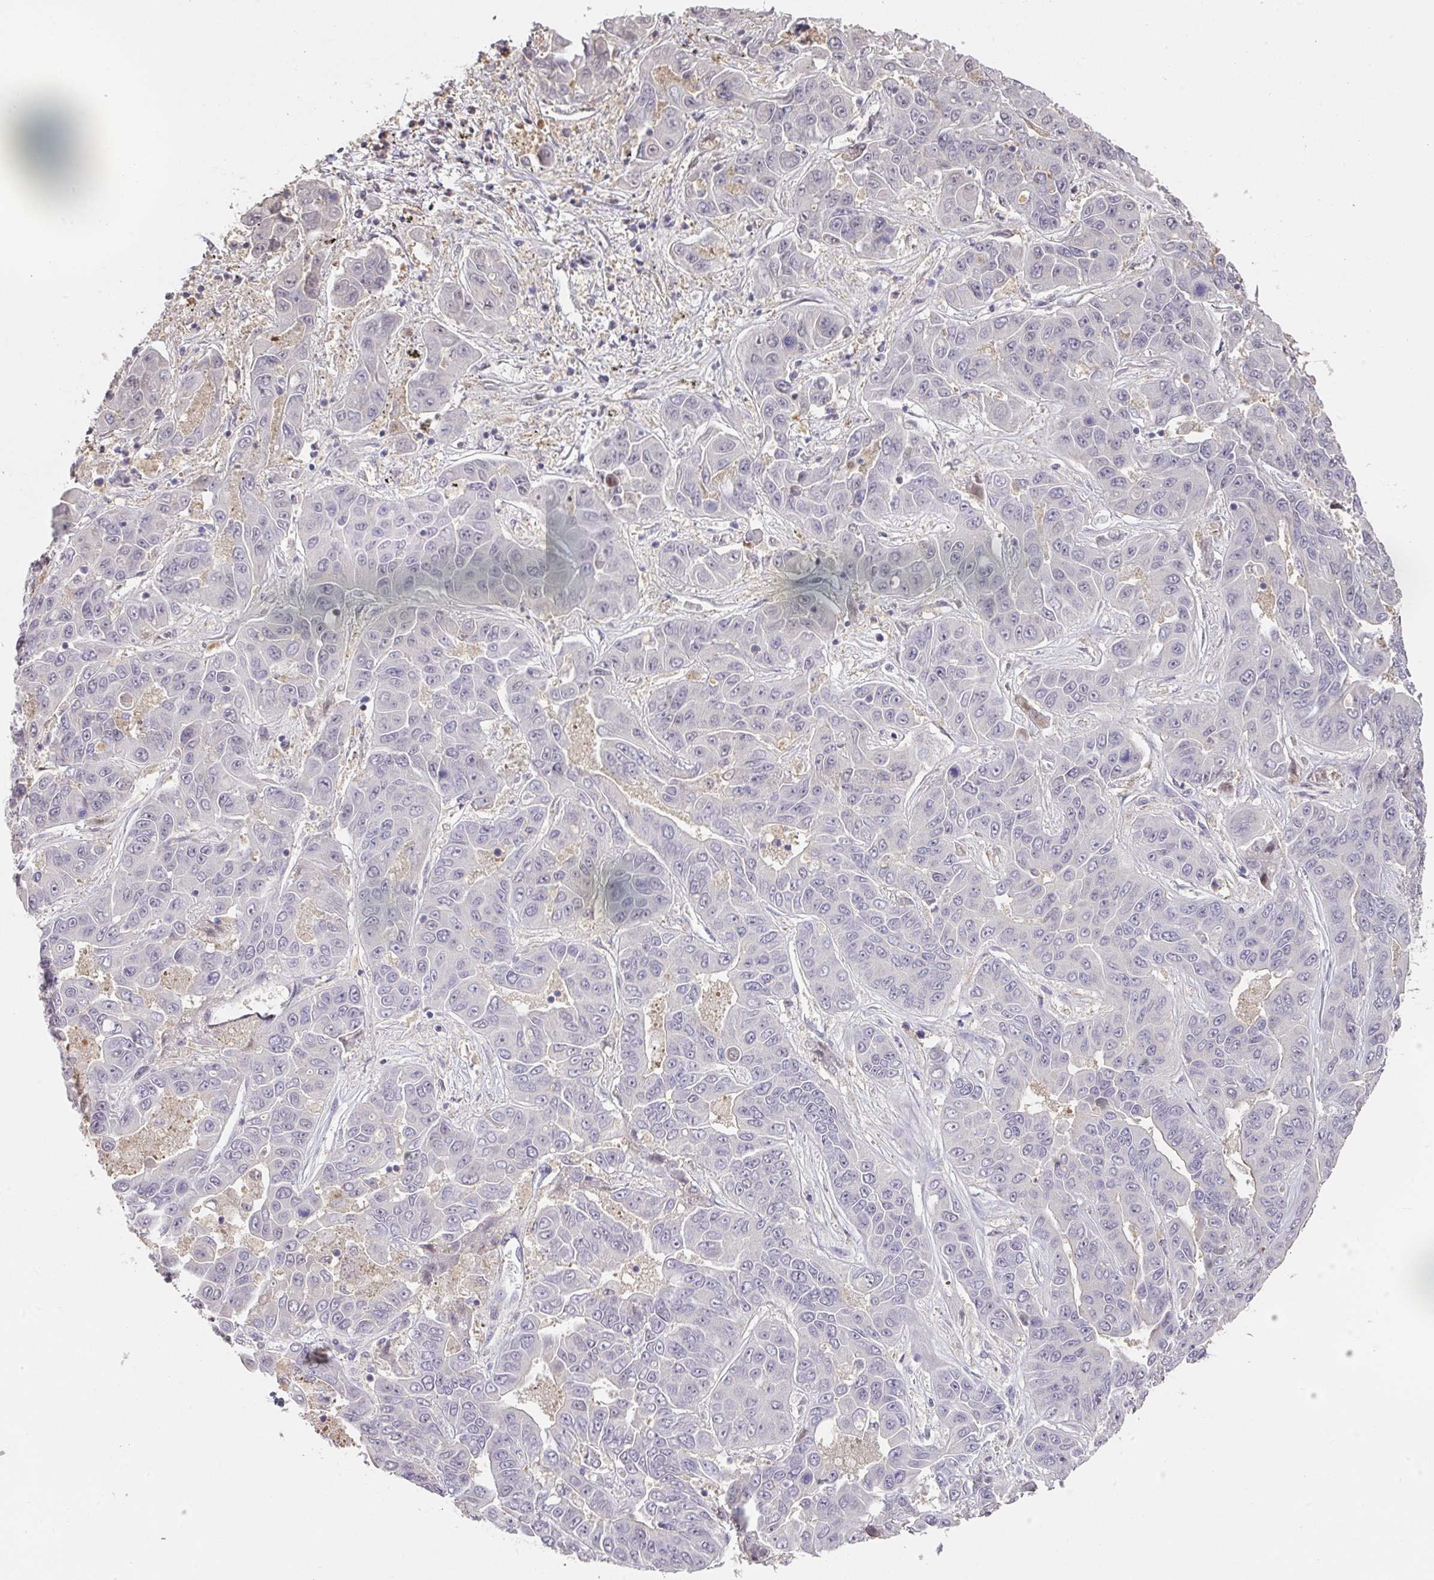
{"staining": {"intensity": "negative", "quantity": "none", "location": "none"}, "tissue": "liver cancer", "cell_type": "Tumor cells", "image_type": "cancer", "snomed": [{"axis": "morphology", "description": "Cholangiocarcinoma"}, {"axis": "topography", "description": "Liver"}], "caption": "This is a micrograph of immunohistochemistry (IHC) staining of liver cancer, which shows no positivity in tumor cells.", "gene": "FOXN4", "patient": {"sex": "female", "age": 52}}